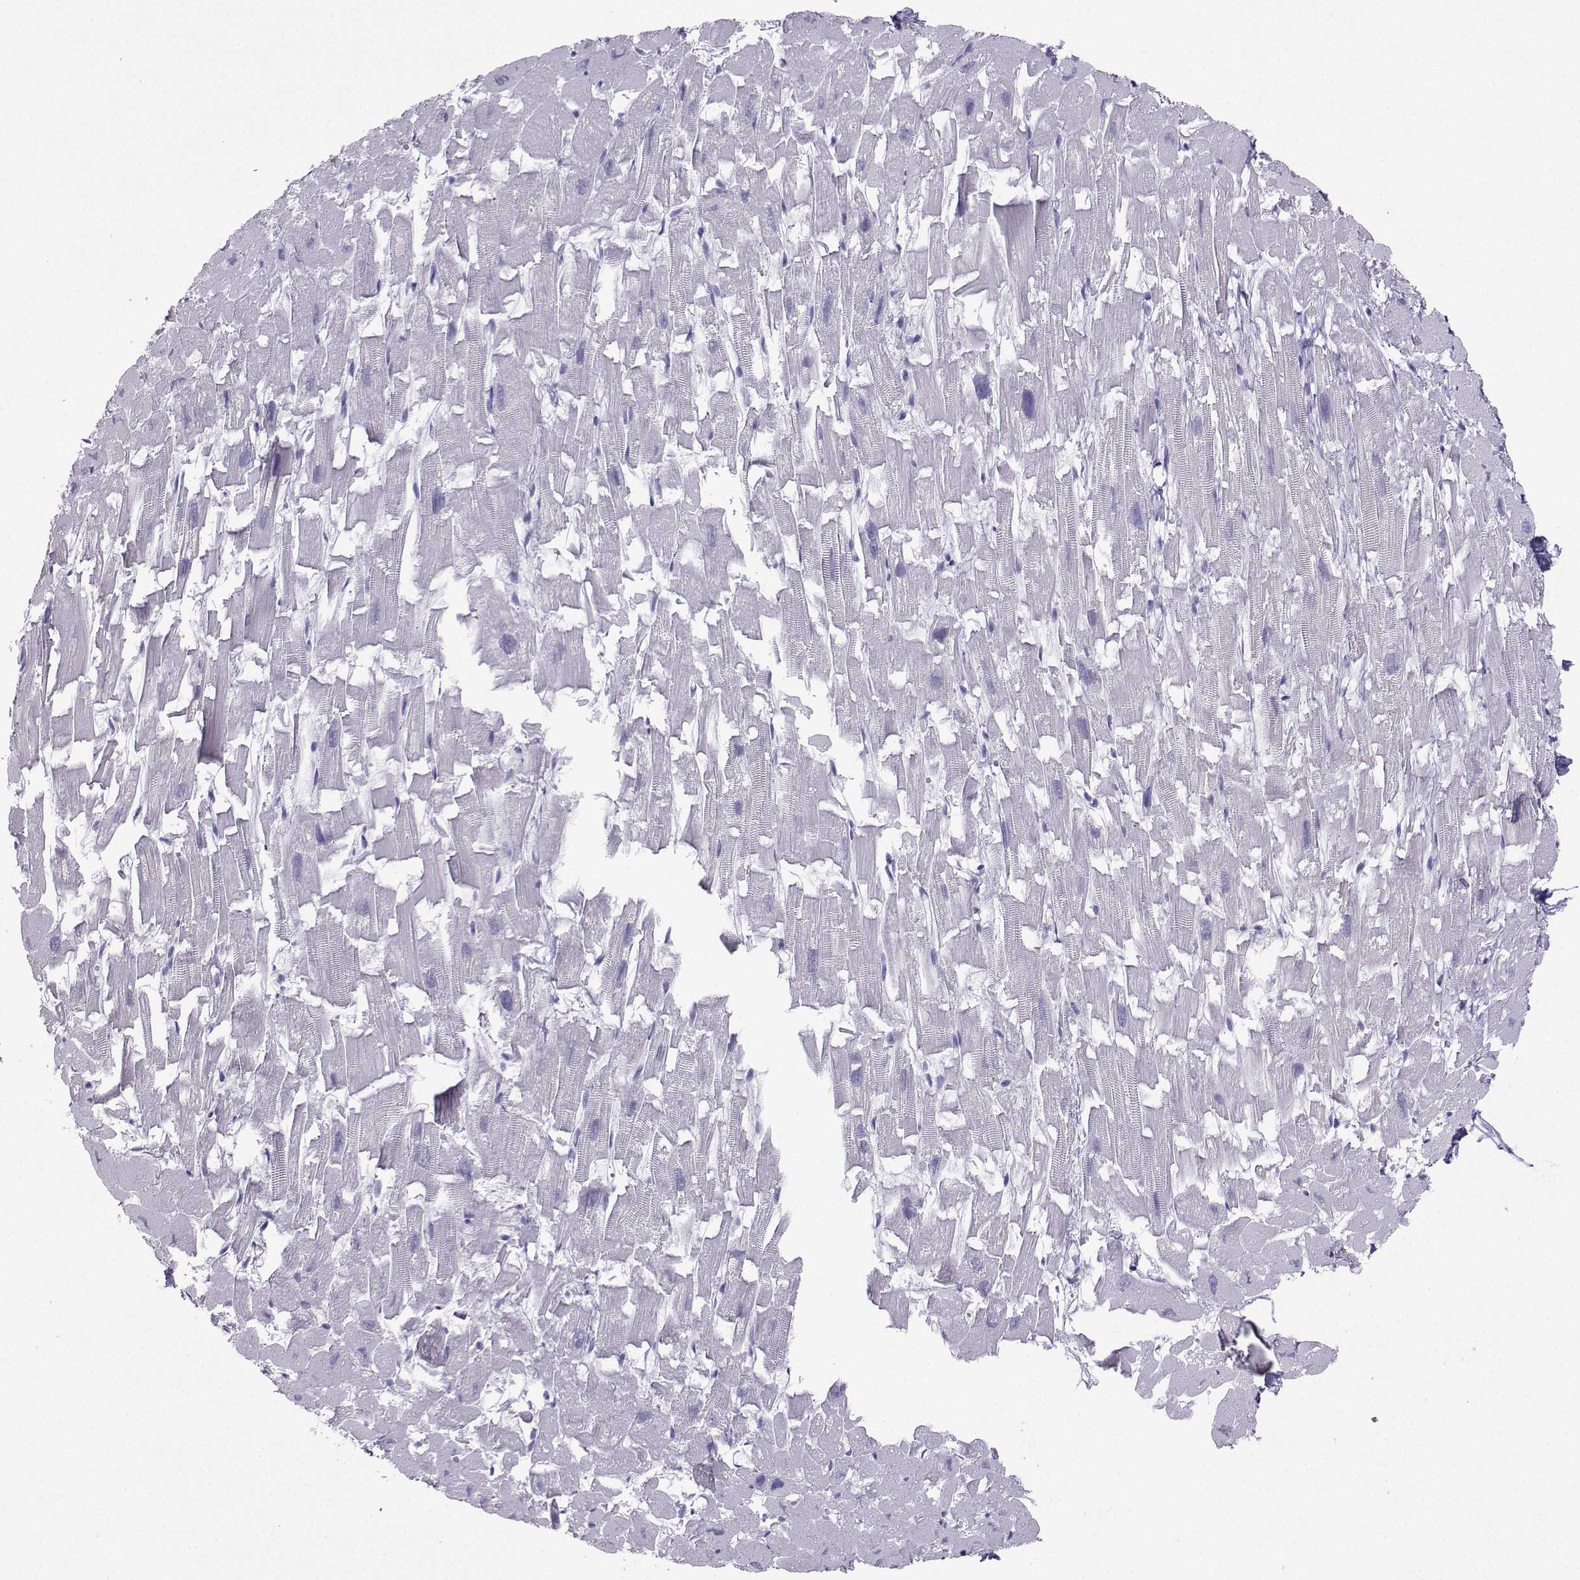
{"staining": {"intensity": "negative", "quantity": "none", "location": "none"}, "tissue": "heart muscle", "cell_type": "Cardiomyocytes", "image_type": "normal", "snomed": [{"axis": "morphology", "description": "Normal tissue, NOS"}, {"axis": "topography", "description": "Heart"}], "caption": "High power microscopy micrograph of an IHC photomicrograph of normal heart muscle, revealing no significant expression in cardiomyocytes. The staining was performed using DAB (3,3'-diaminobenzidine) to visualize the protein expression in brown, while the nuclei were stained in blue with hematoxylin (Magnification: 20x).", "gene": "NEFL", "patient": {"sex": "female", "age": 64}}